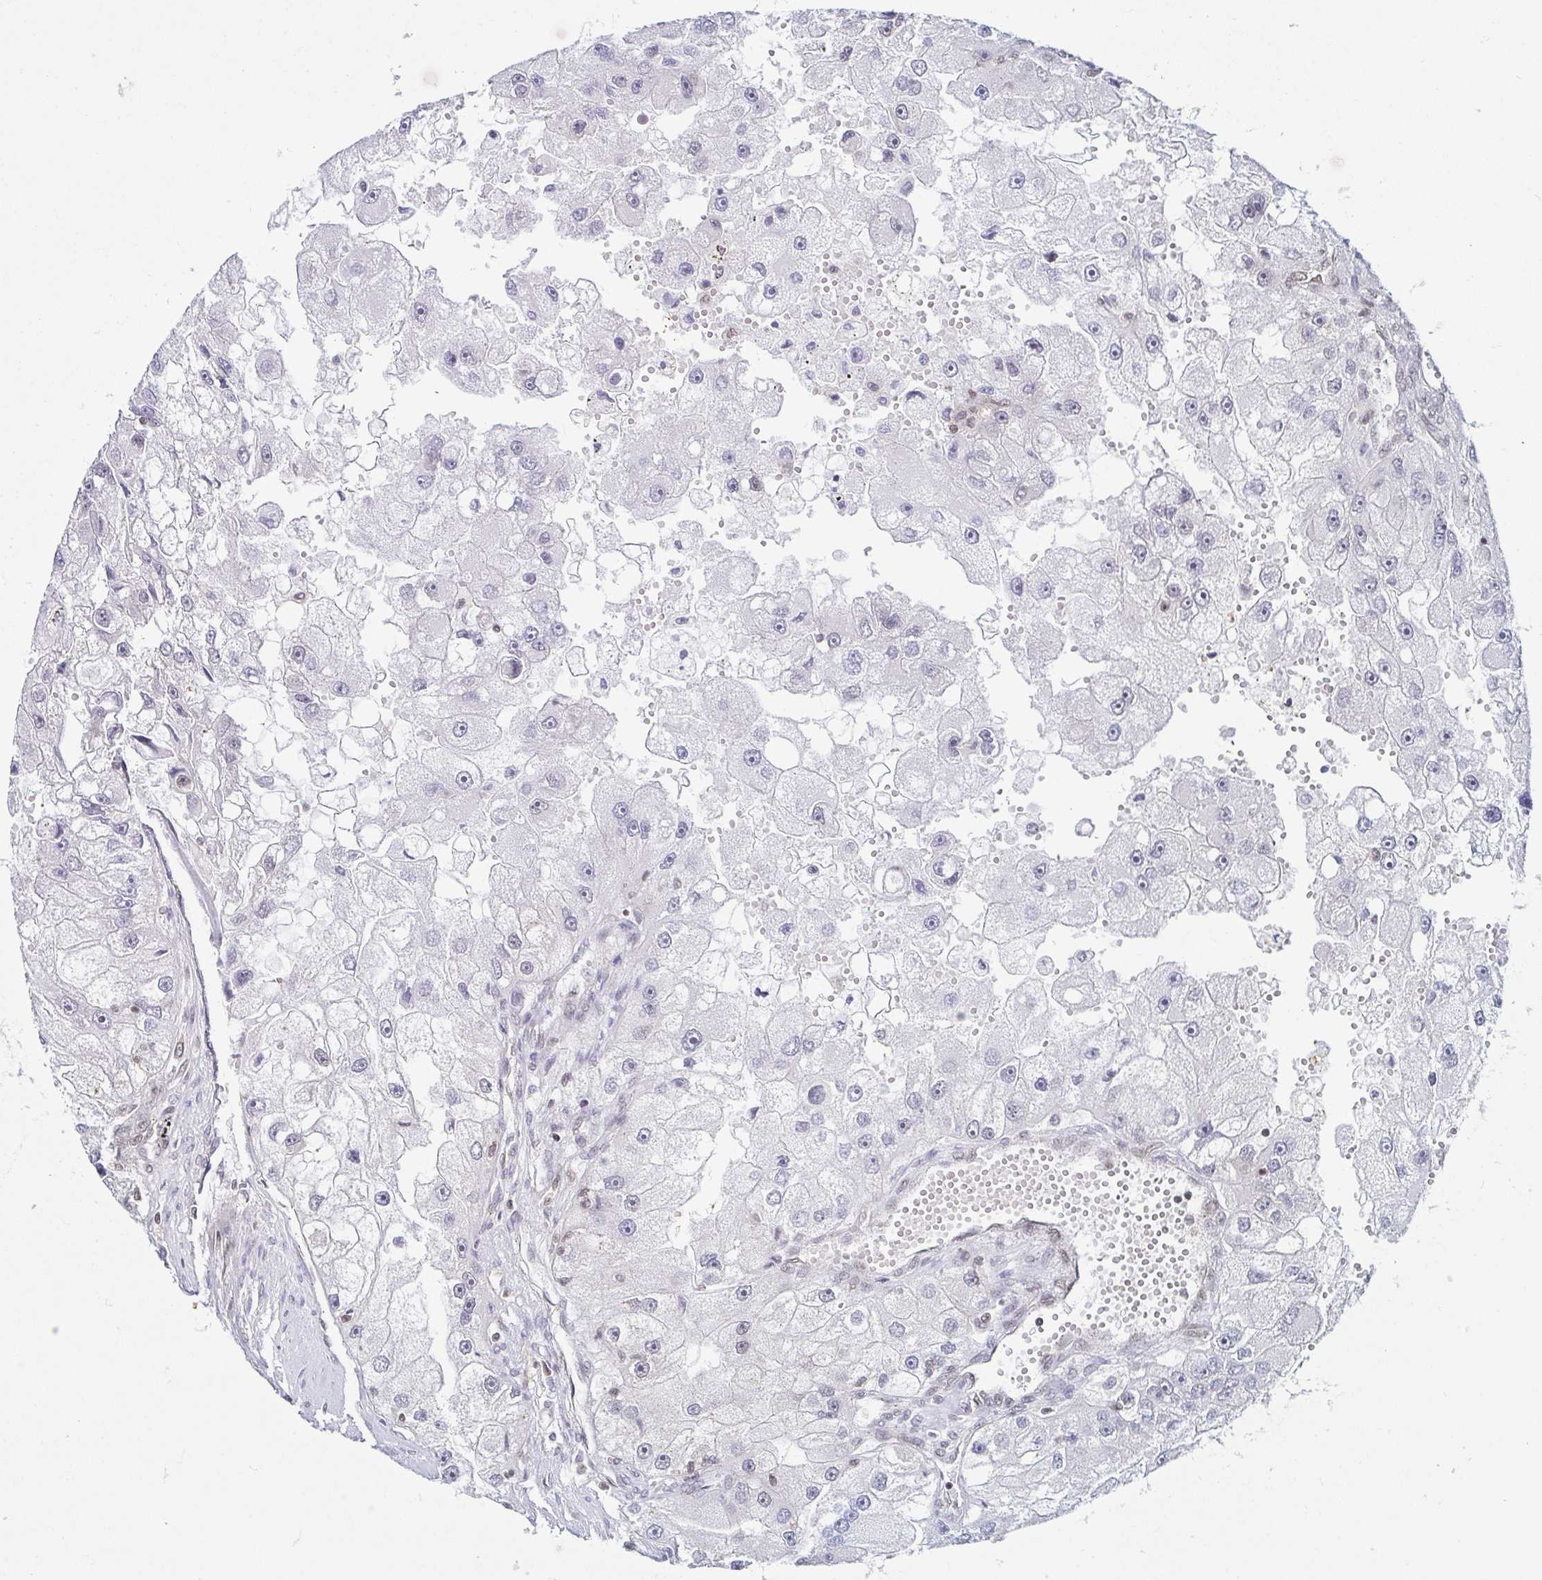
{"staining": {"intensity": "negative", "quantity": "none", "location": "none"}, "tissue": "renal cancer", "cell_type": "Tumor cells", "image_type": "cancer", "snomed": [{"axis": "morphology", "description": "Adenocarcinoma, NOS"}, {"axis": "topography", "description": "Kidney"}], "caption": "The image exhibits no staining of tumor cells in renal adenocarcinoma.", "gene": "EWSR1", "patient": {"sex": "male", "age": 63}}